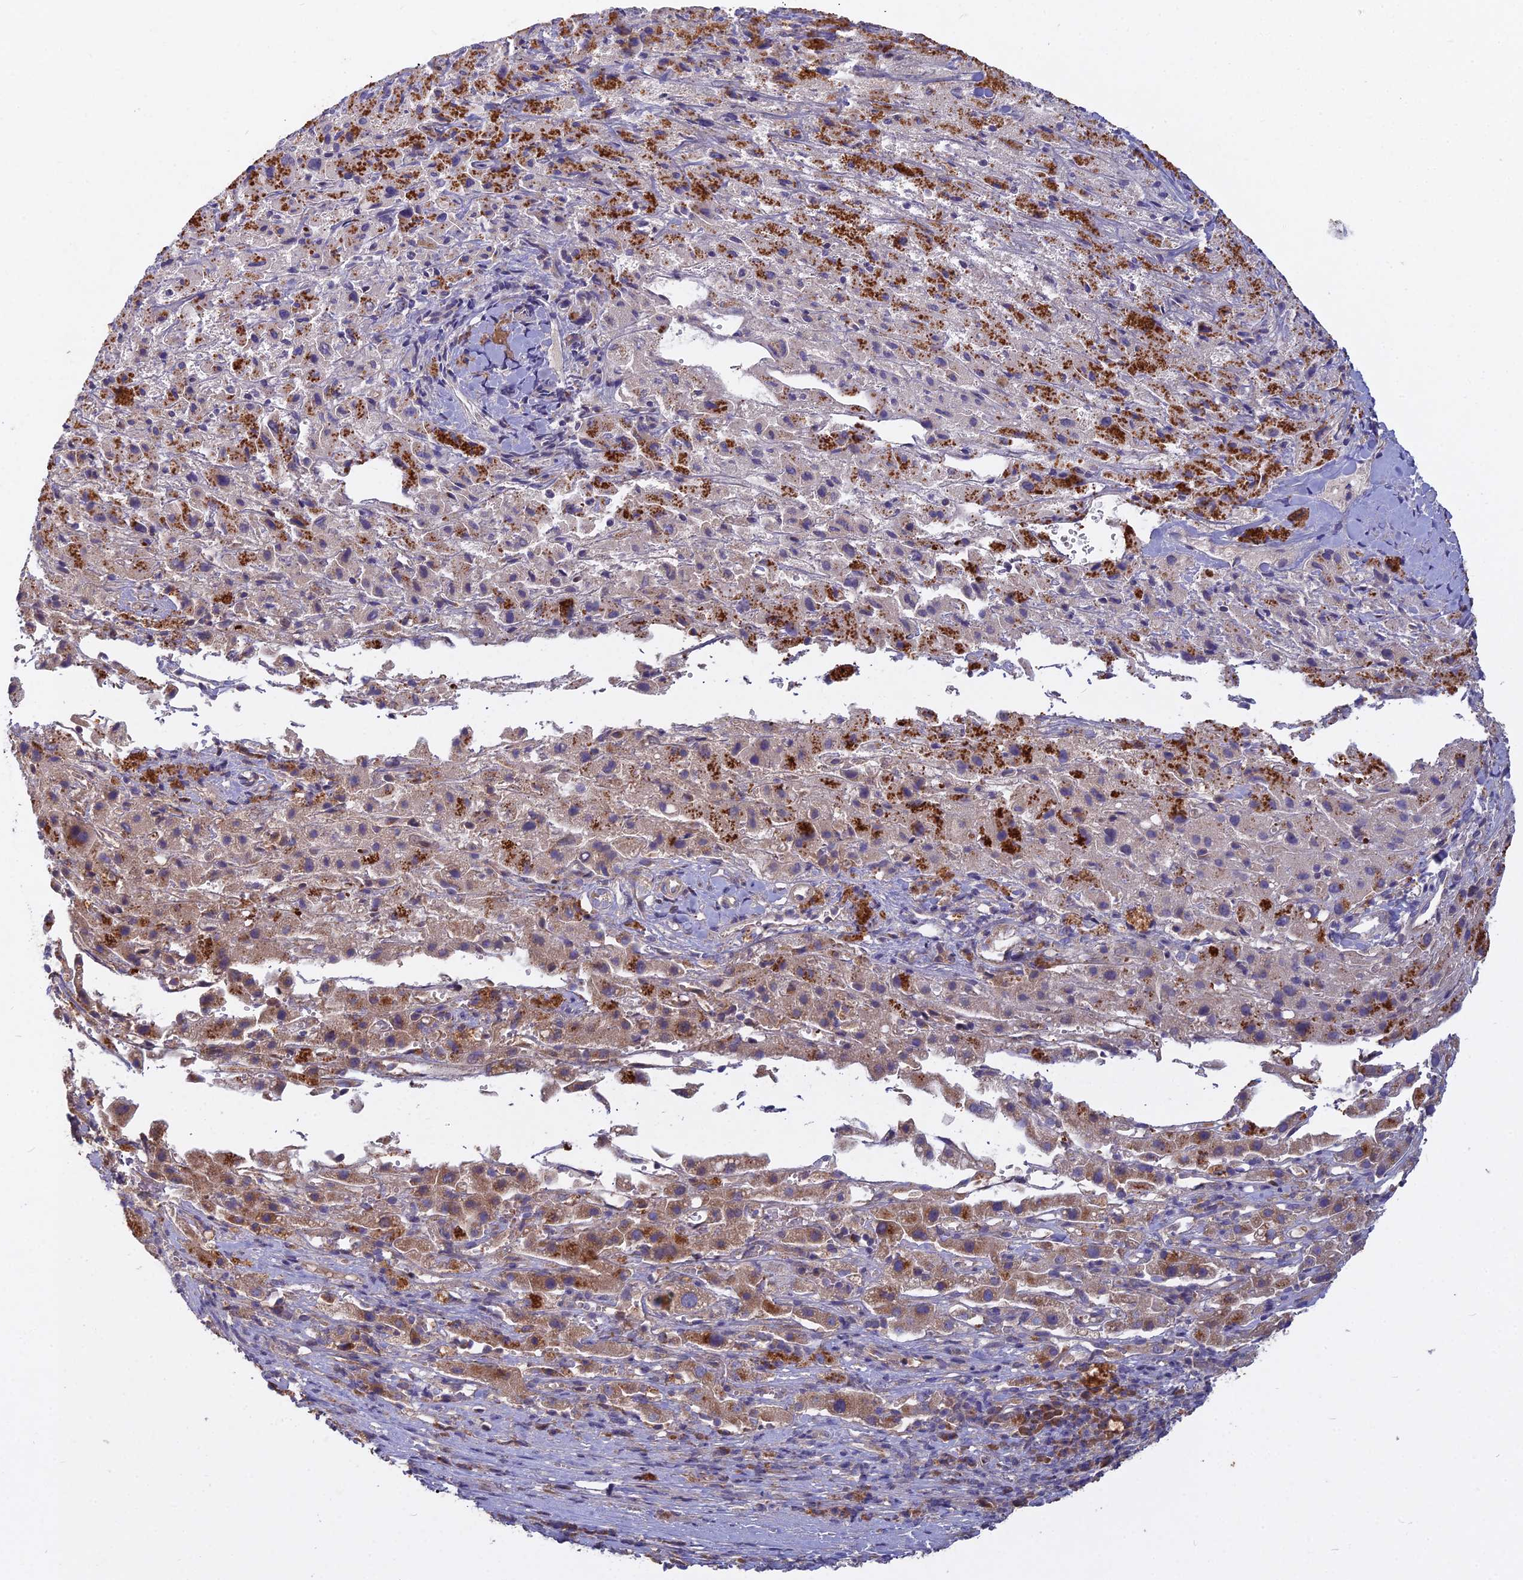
{"staining": {"intensity": "weak", "quantity": ">75%", "location": "cytoplasmic/membranous"}, "tissue": "liver cancer", "cell_type": "Tumor cells", "image_type": "cancer", "snomed": [{"axis": "morphology", "description": "Carcinoma, Hepatocellular, NOS"}, {"axis": "topography", "description": "Liver"}], "caption": "This is an image of immunohistochemistry (IHC) staining of hepatocellular carcinoma (liver), which shows weak staining in the cytoplasmic/membranous of tumor cells.", "gene": "CCDC167", "patient": {"sex": "female", "age": 58}}